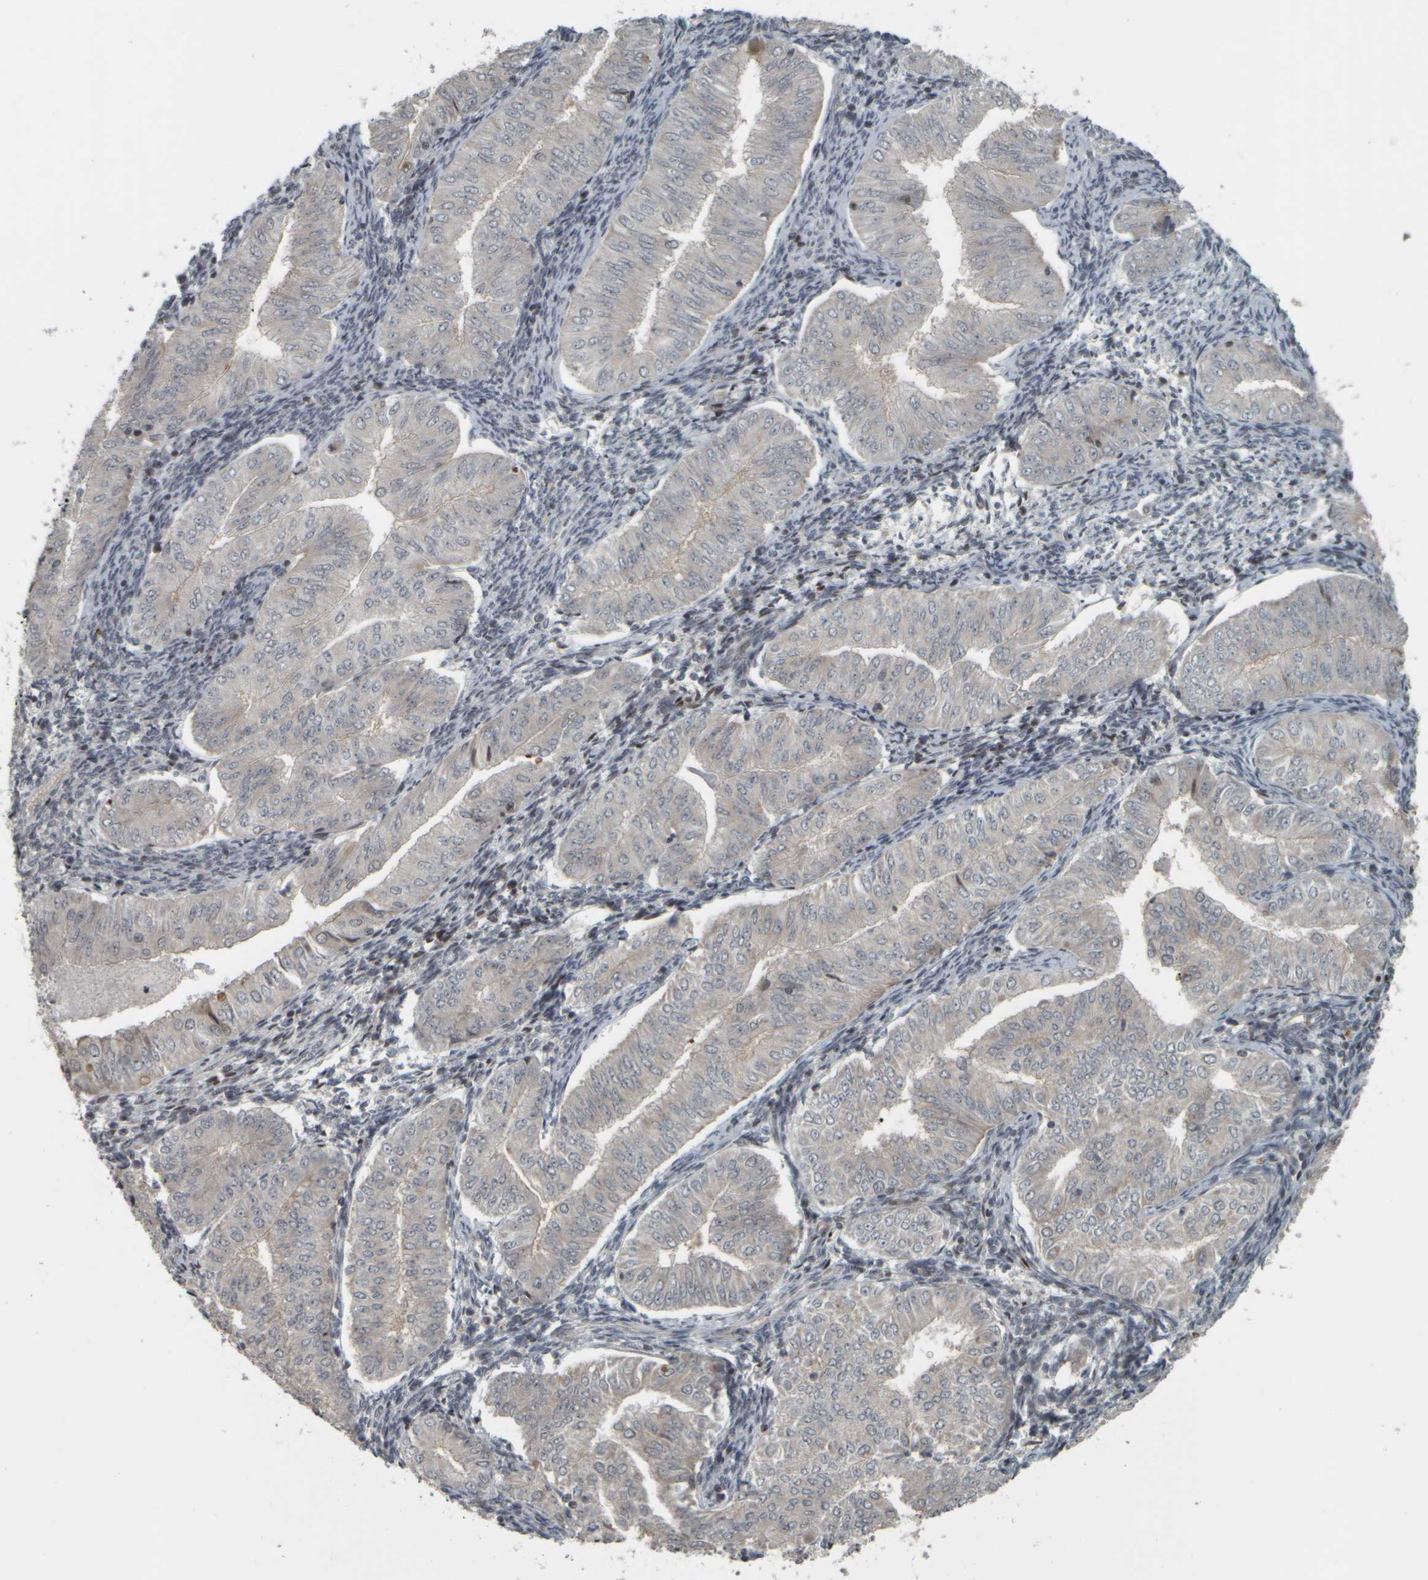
{"staining": {"intensity": "negative", "quantity": "none", "location": "none"}, "tissue": "endometrial cancer", "cell_type": "Tumor cells", "image_type": "cancer", "snomed": [{"axis": "morphology", "description": "Normal tissue, NOS"}, {"axis": "morphology", "description": "Adenocarcinoma, NOS"}, {"axis": "topography", "description": "Endometrium"}], "caption": "DAB immunohistochemical staining of endometrial cancer (adenocarcinoma) demonstrates no significant positivity in tumor cells. (Immunohistochemistry (ihc), brightfield microscopy, high magnification).", "gene": "NAPG", "patient": {"sex": "female", "age": 53}}